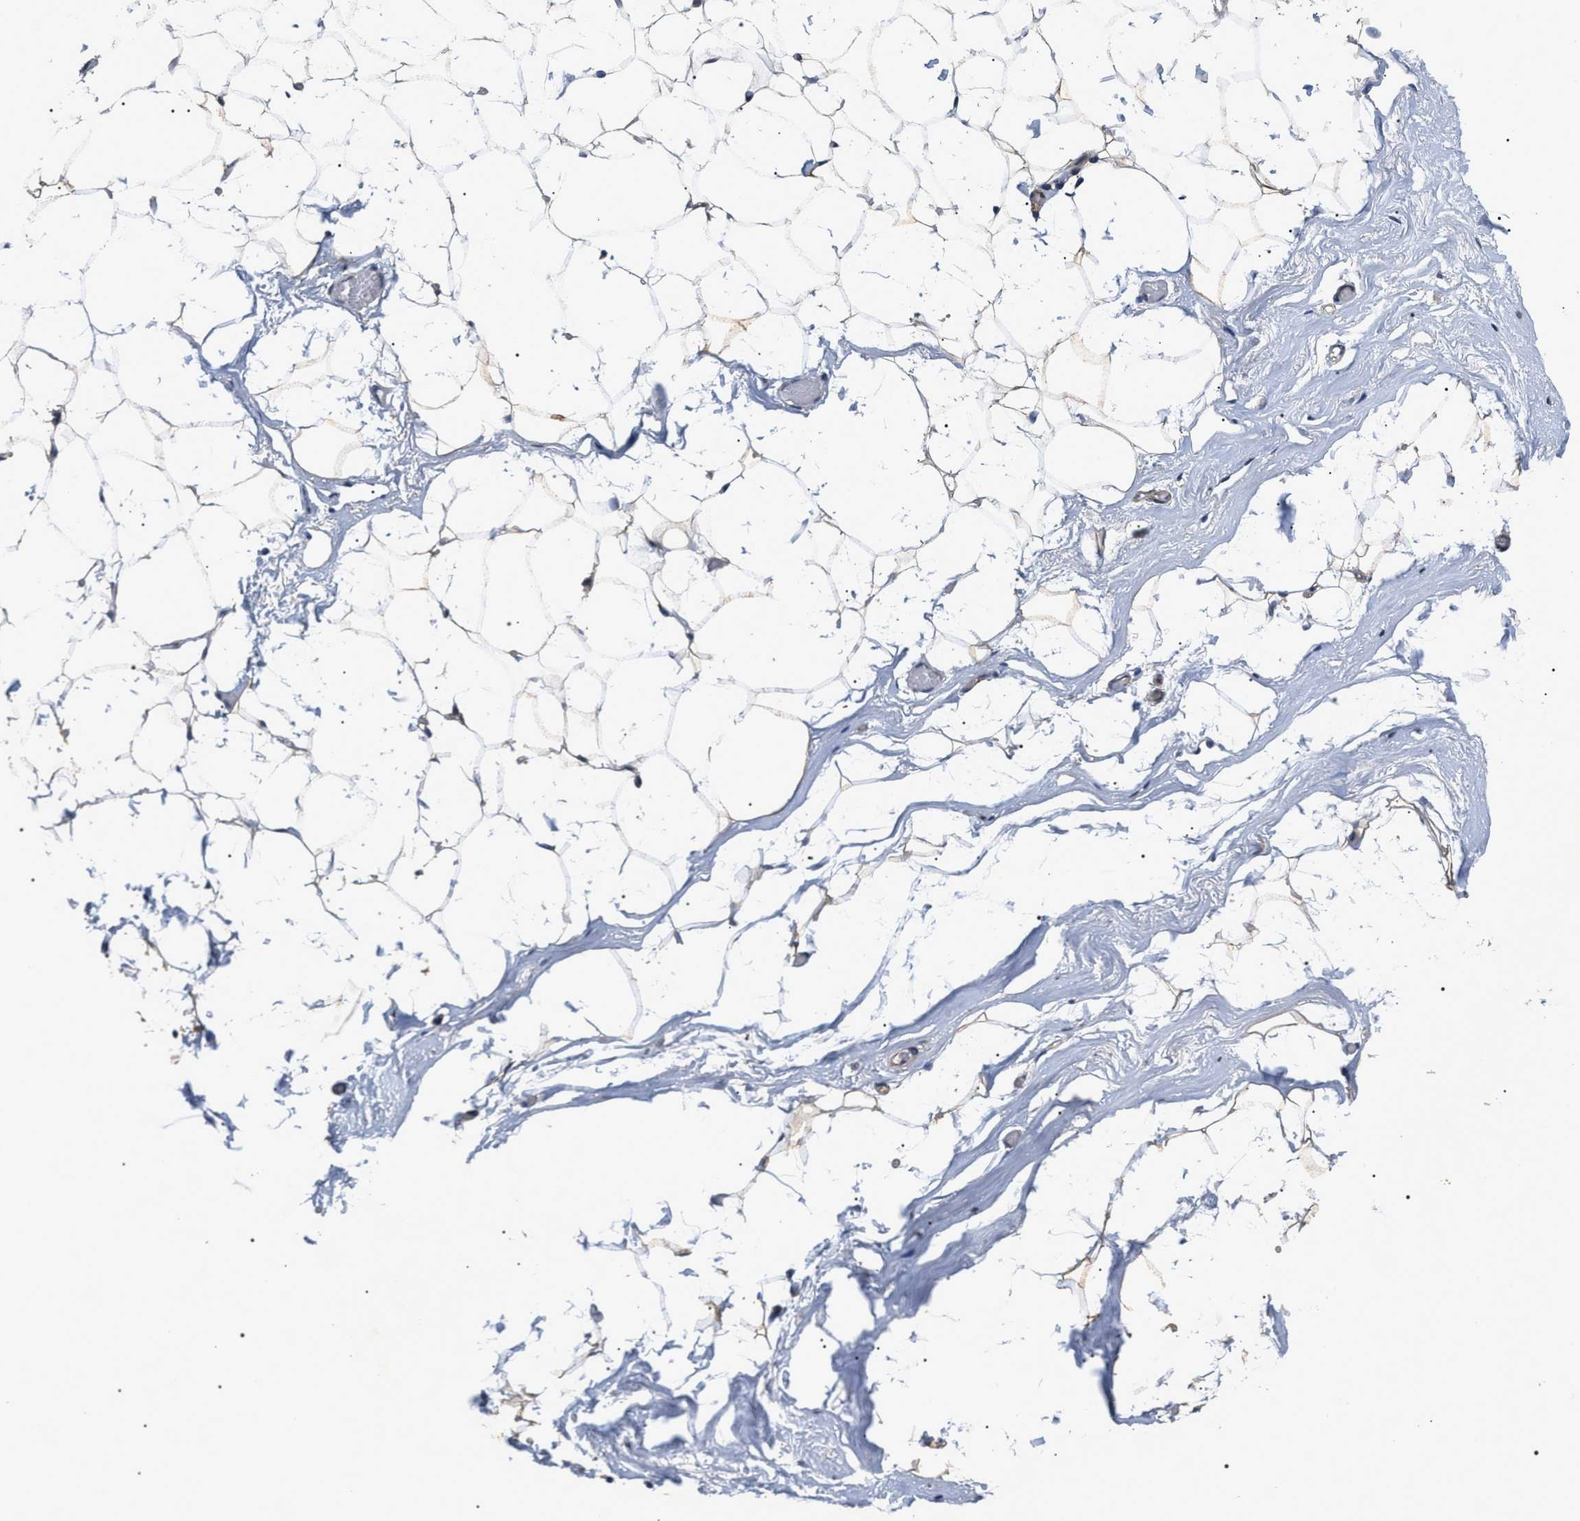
{"staining": {"intensity": "weak", "quantity": "25%-75%", "location": "cytoplasmic/membranous"}, "tissue": "adipose tissue", "cell_type": "Adipocytes", "image_type": "normal", "snomed": [{"axis": "morphology", "description": "Normal tissue, NOS"}, {"axis": "topography", "description": "Breast"}, {"axis": "topography", "description": "Soft tissue"}], "caption": "The photomicrograph shows staining of unremarkable adipose tissue, revealing weak cytoplasmic/membranous protein staining (brown color) within adipocytes.", "gene": "ANP32E", "patient": {"sex": "female", "age": 75}}